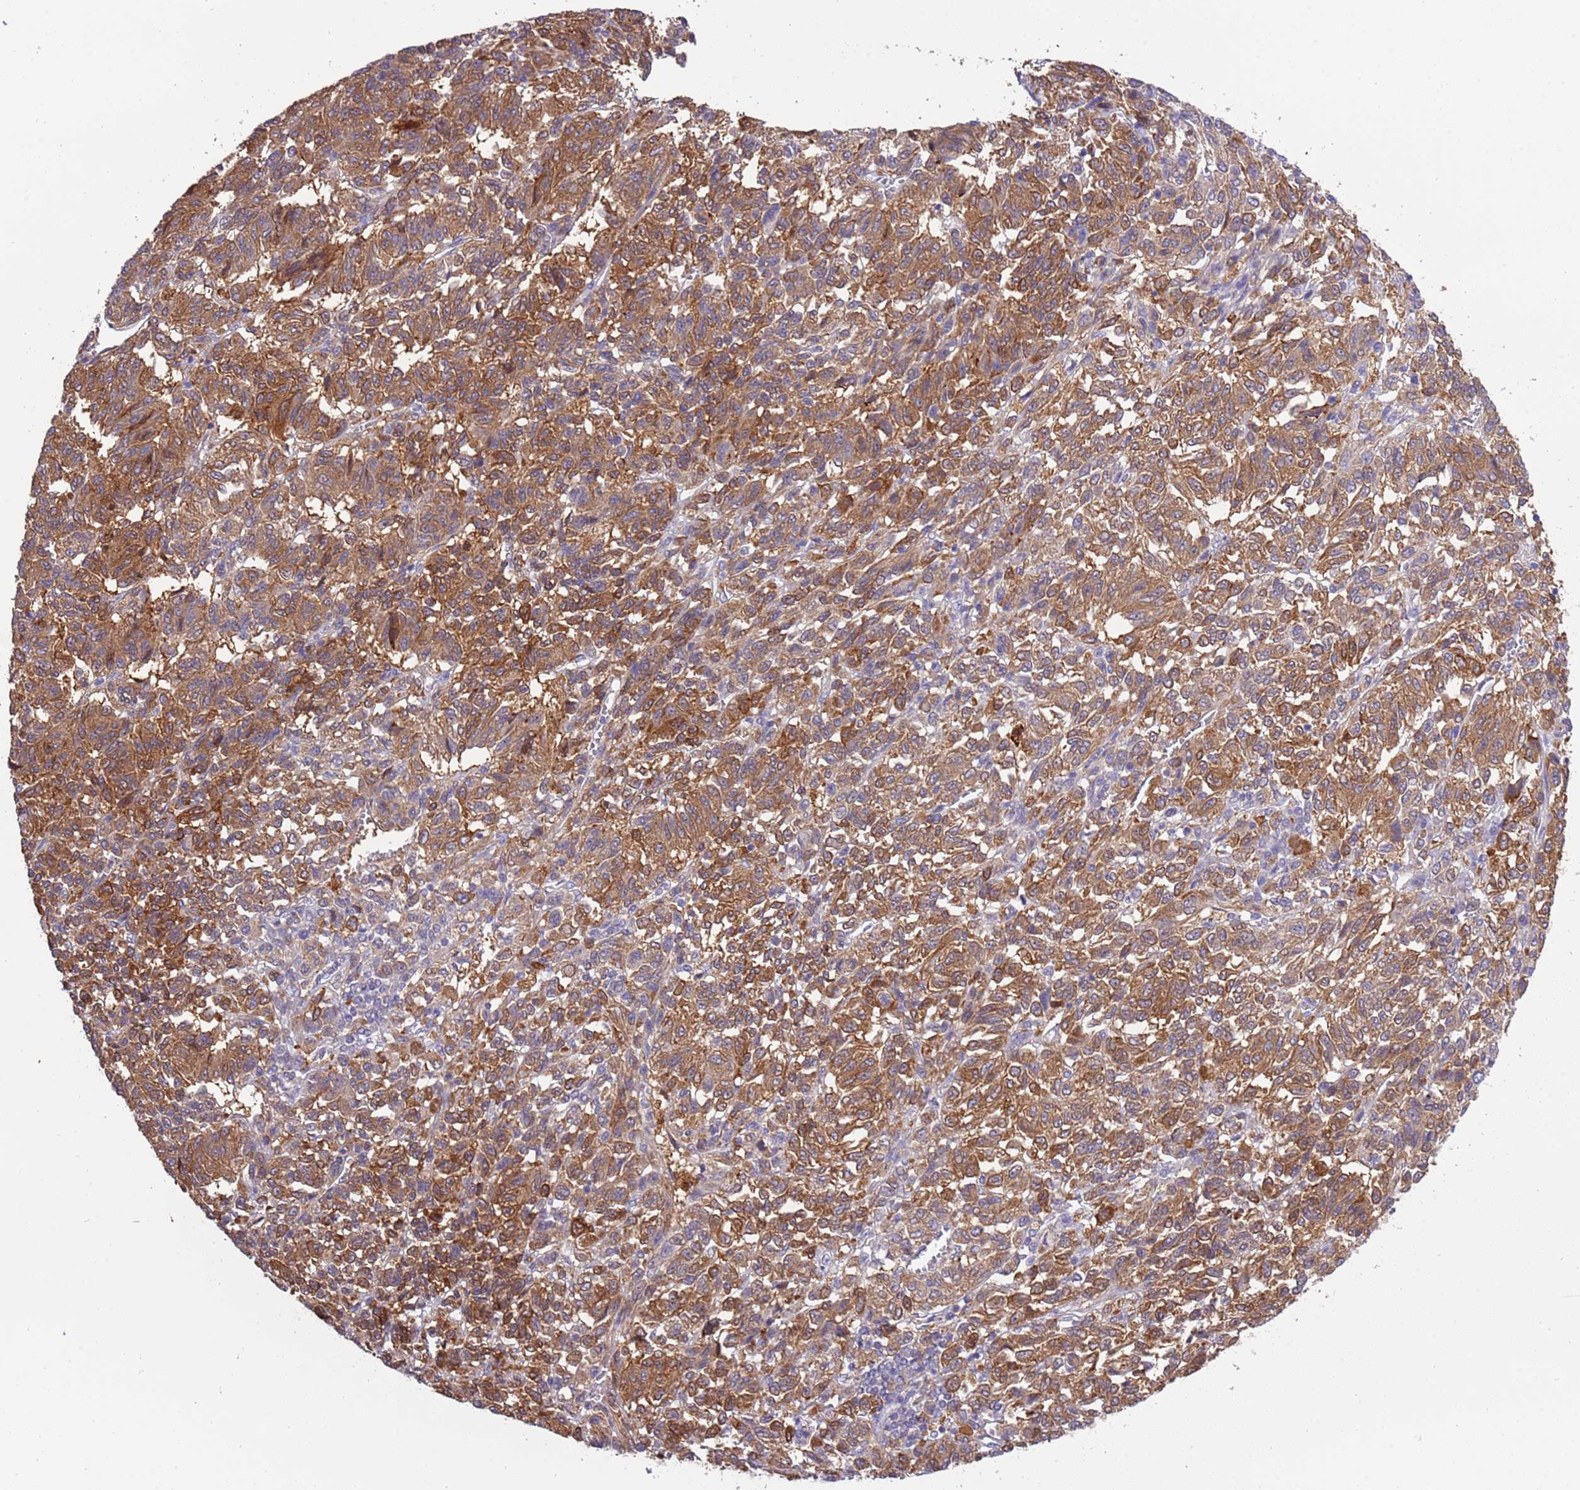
{"staining": {"intensity": "moderate", "quantity": ">75%", "location": "cytoplasmic/membranous"}, "tissue": "melanoma", "cell_type": "Tumor cells", "image_type": "cancer", "snomed": [{"axis": "morphology", "description": "Malignant melanoma, Metastatic site"}, {"axis": "topography", "description": "Lung"}], "caption": "Human malignant melanoma (metastatic site) stained with a brown dye exhibits moderate cytoplasmic/membranous positive positivity in approximately >75% of tumor cells.", "gene": "STIP1", "patient": {"sex": "male", "age": 64}}